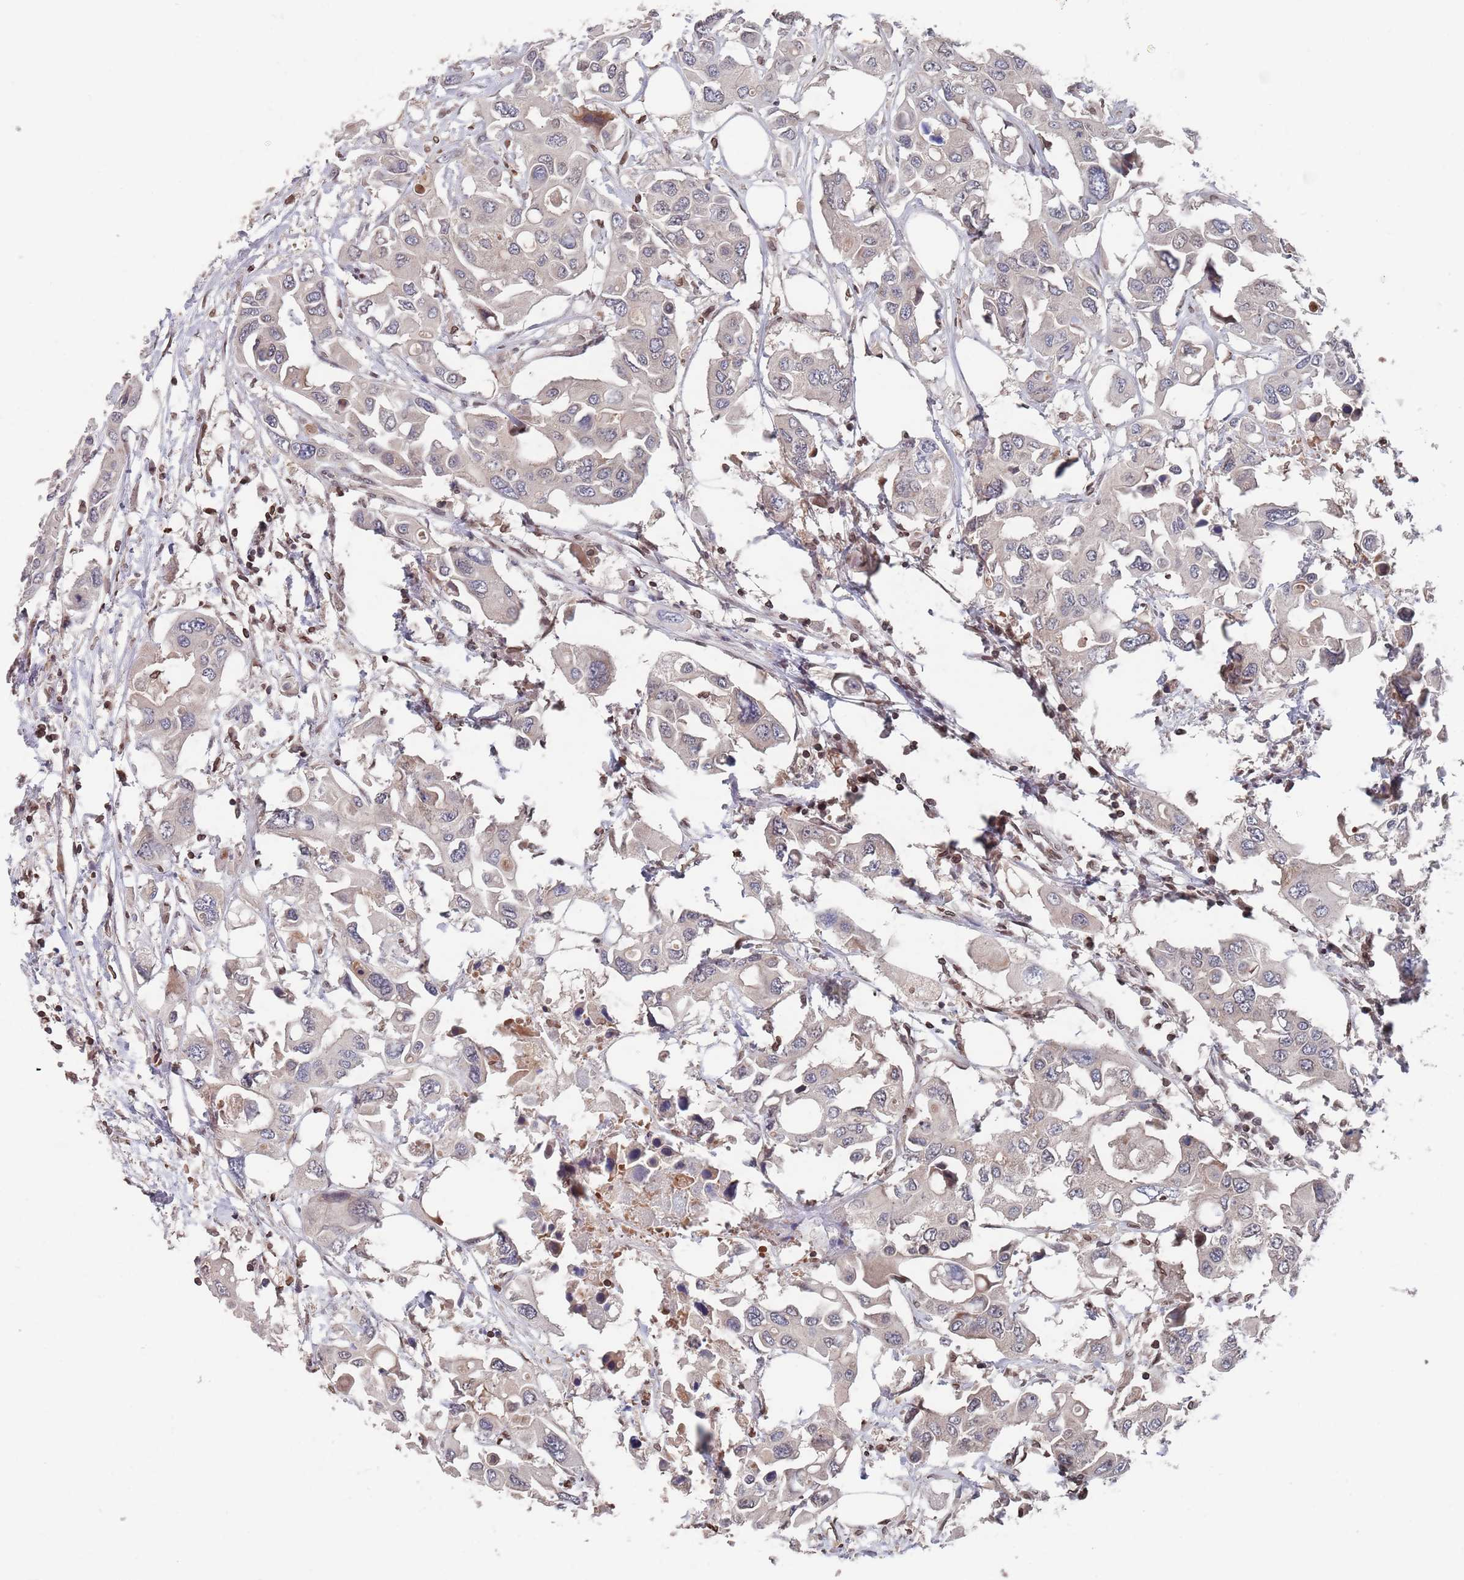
{"staining": {"intensity": "negative", "quantity": "none", "location": "none"}, "tissue": "colorectal cancer", "cell_type": "Tumor cells", "image_type": "cancer", "snomed": [{"axis": "morphology", "description": "Adenocarcinoma, NOS"}, {"axis": "topography", "description": "Colon"}], "caption": "A high-resolution image shows immunohistochemistry (IHC) staining of colorectal adenocarcinoma, which demonstrates no significant expression in tumor cells. (DAB (3,3'-diaminobenzidine) IHC visualized using brightfield microscopy, high magnification).", "gene": "SDHAF3", "patient": {"sex": "male", "age": 77}}